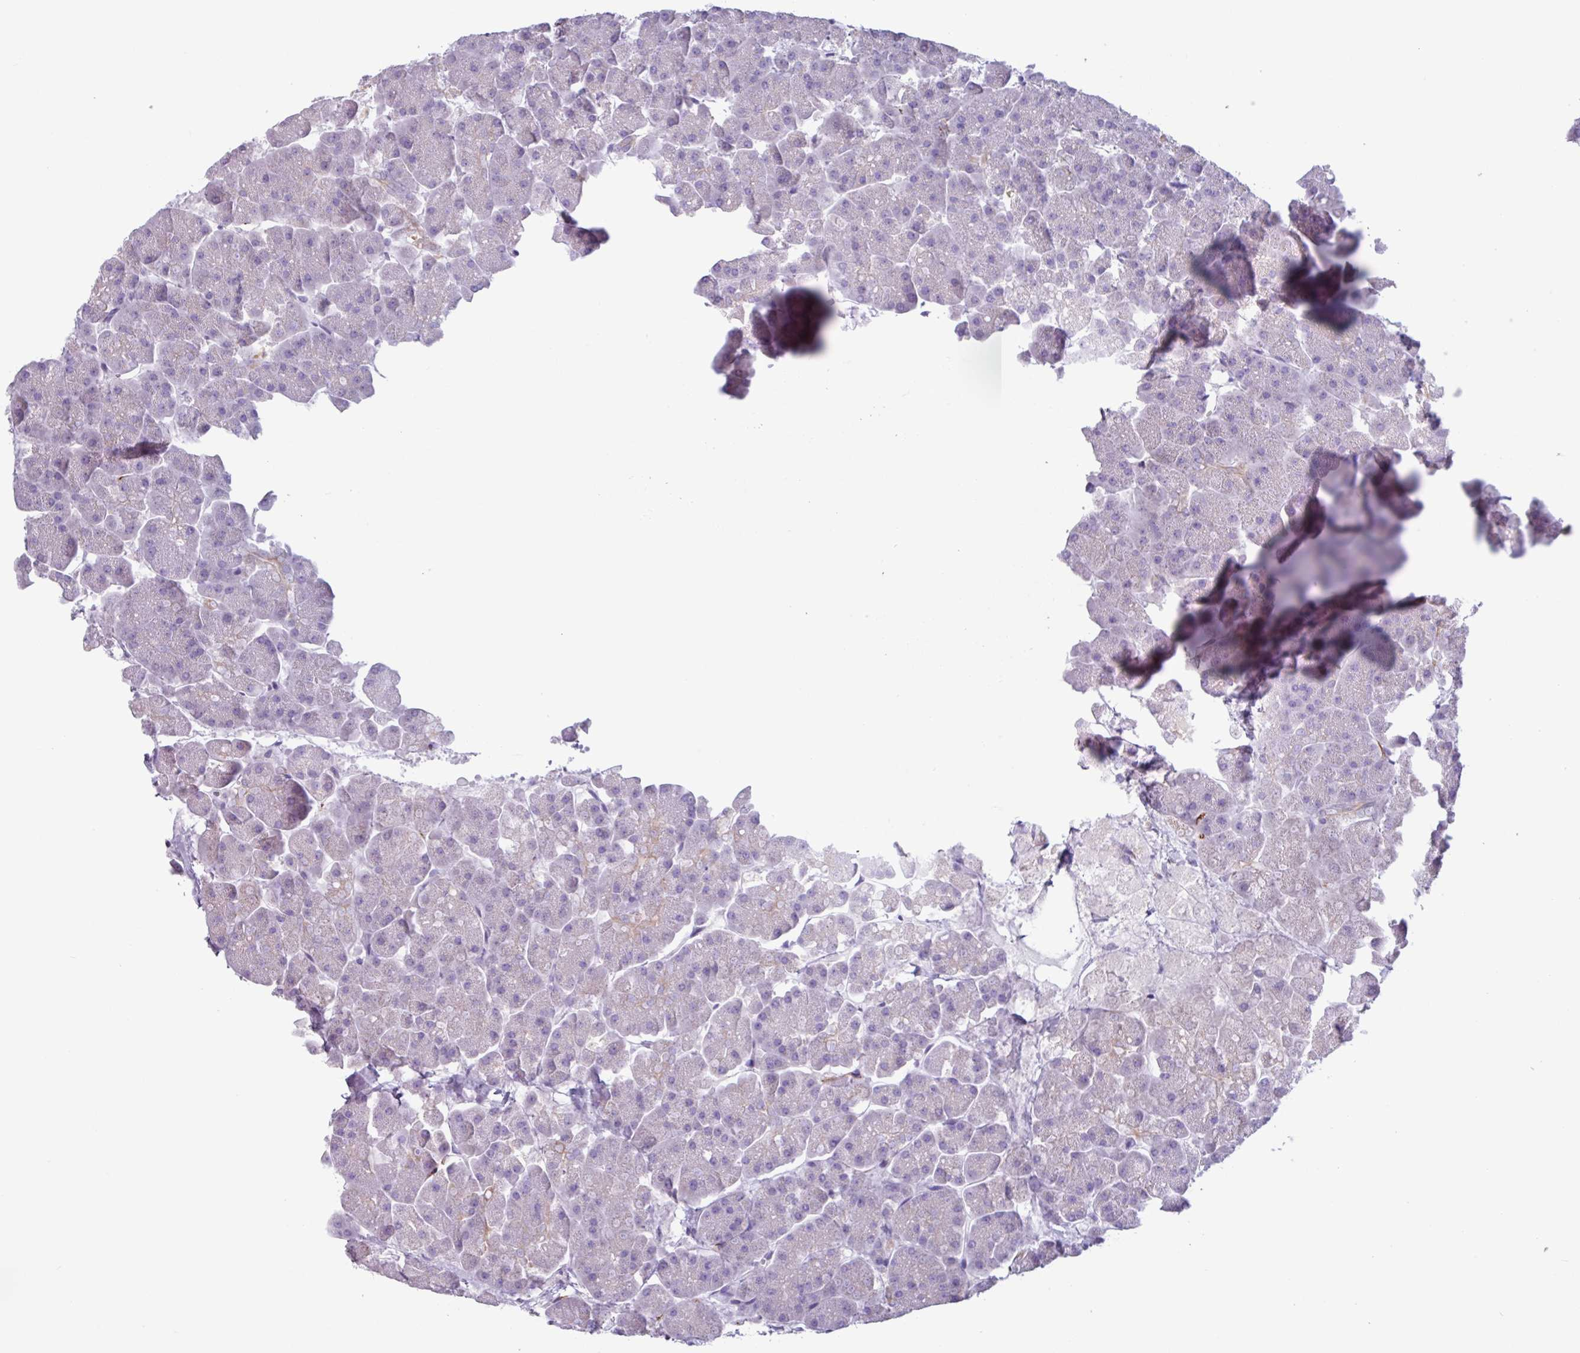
{"staining": {"intensity": "negative", "quantity": "none", "location": "none"}, "tissue": "pancreas", "cell_type": "Exocrine glandular cells", "image_type": "normal", "snomed": [{"axis": "morphology", "description": "Normal tissue, NOS"}, {"axis": "topography", "description": "Pancreas"}, {"axis": "topography", "description": "Peripheral nerve tissue"}], "caption": "The IHC photomicrograph has no significant positivity in exocrine glandular cells of pancreas.", "gene": "BTD", "patient": {"sex": "male", "age": 54}}